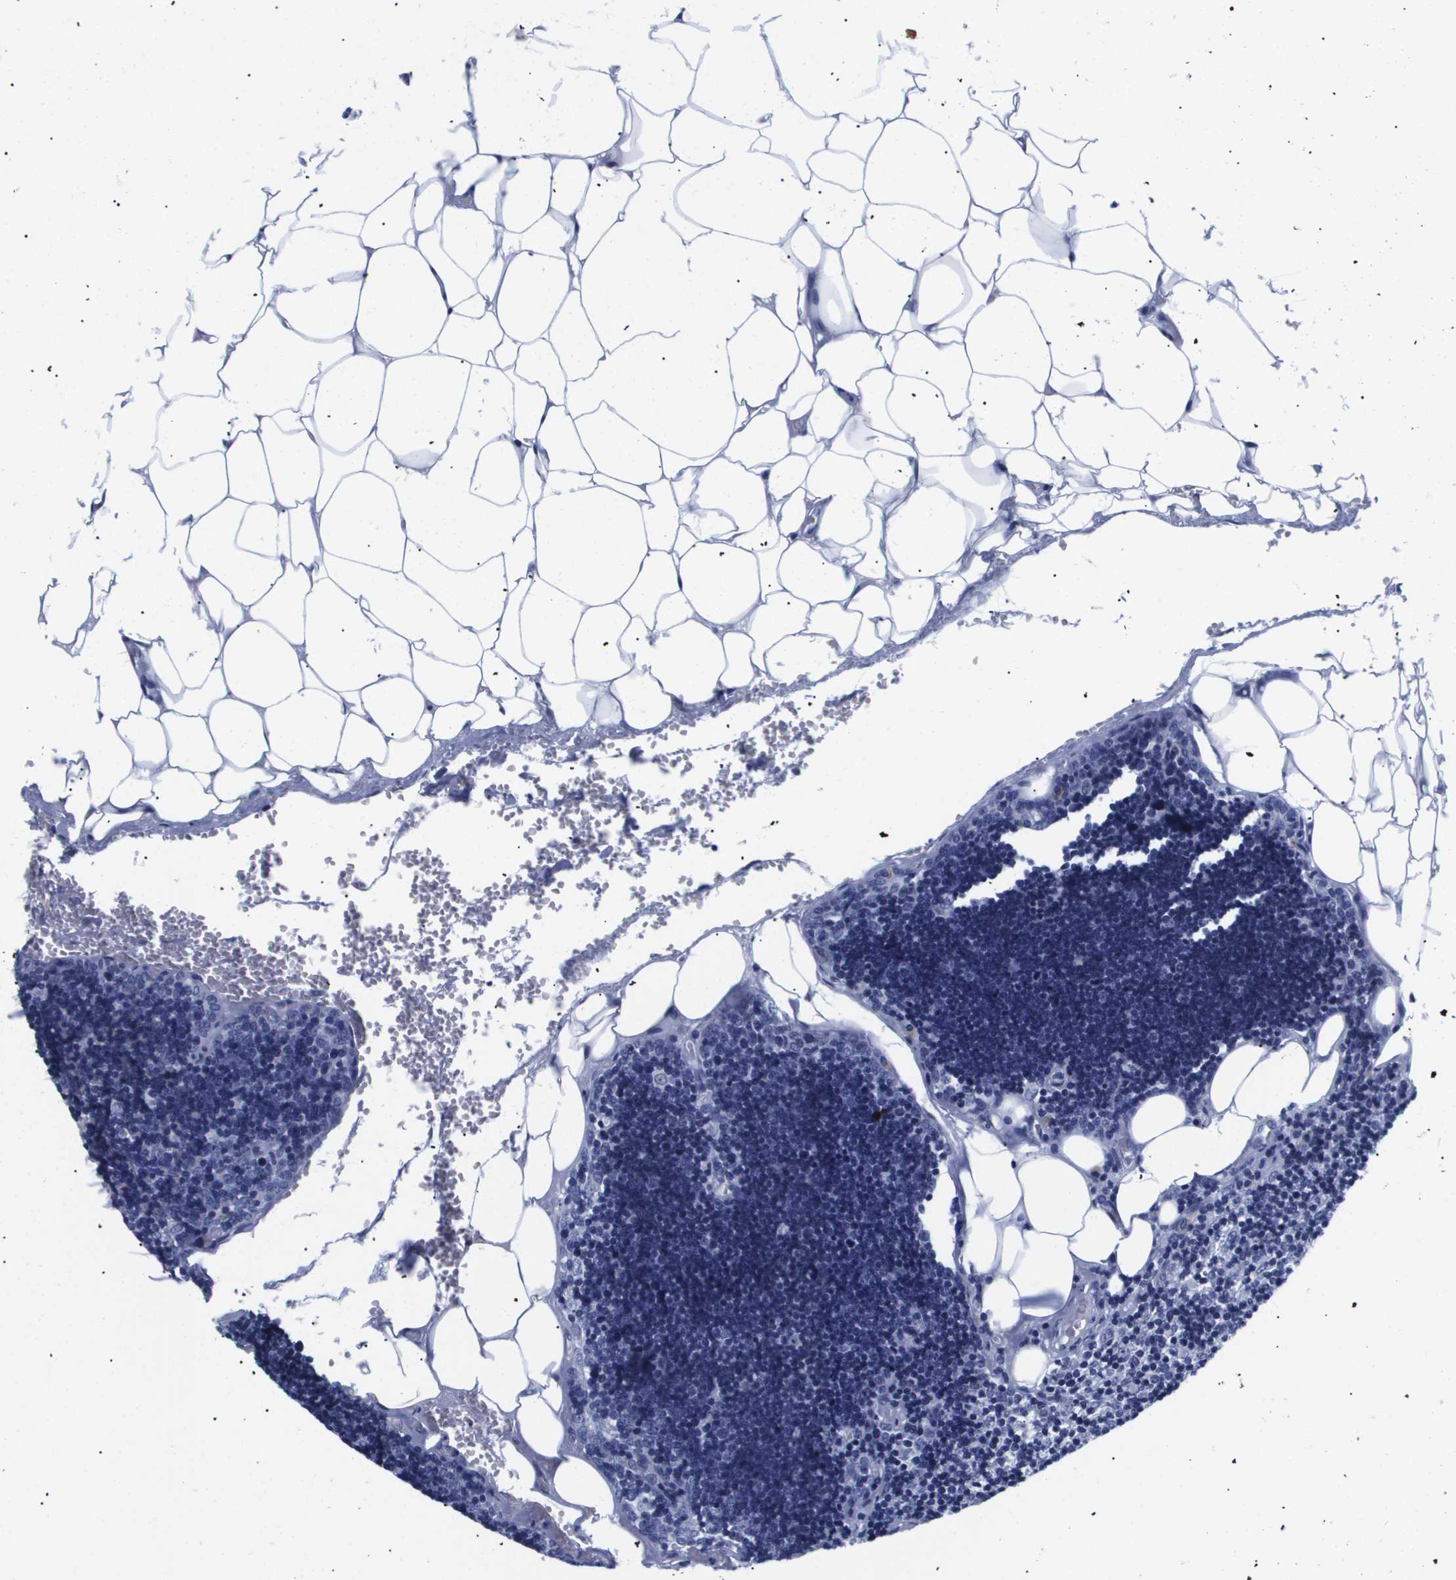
{"staining": {"intensity": "negative", "quantity": "none", "location": "none"}, "tissue": "lymph node", "cell_type": "Germinal center cells", "image_type": "normal", "snomed": [{"axis": "morphology", "description": "Normal tissue, NOS"}, {"axis": "topography", "description": "Lymph node"}], "caption": "Human lymph node stained for a protein using immunohistochemistry reveals no expression in germinal center cells.", "gene": "SHD", "patient": {"sex": "male", "age": 33}}